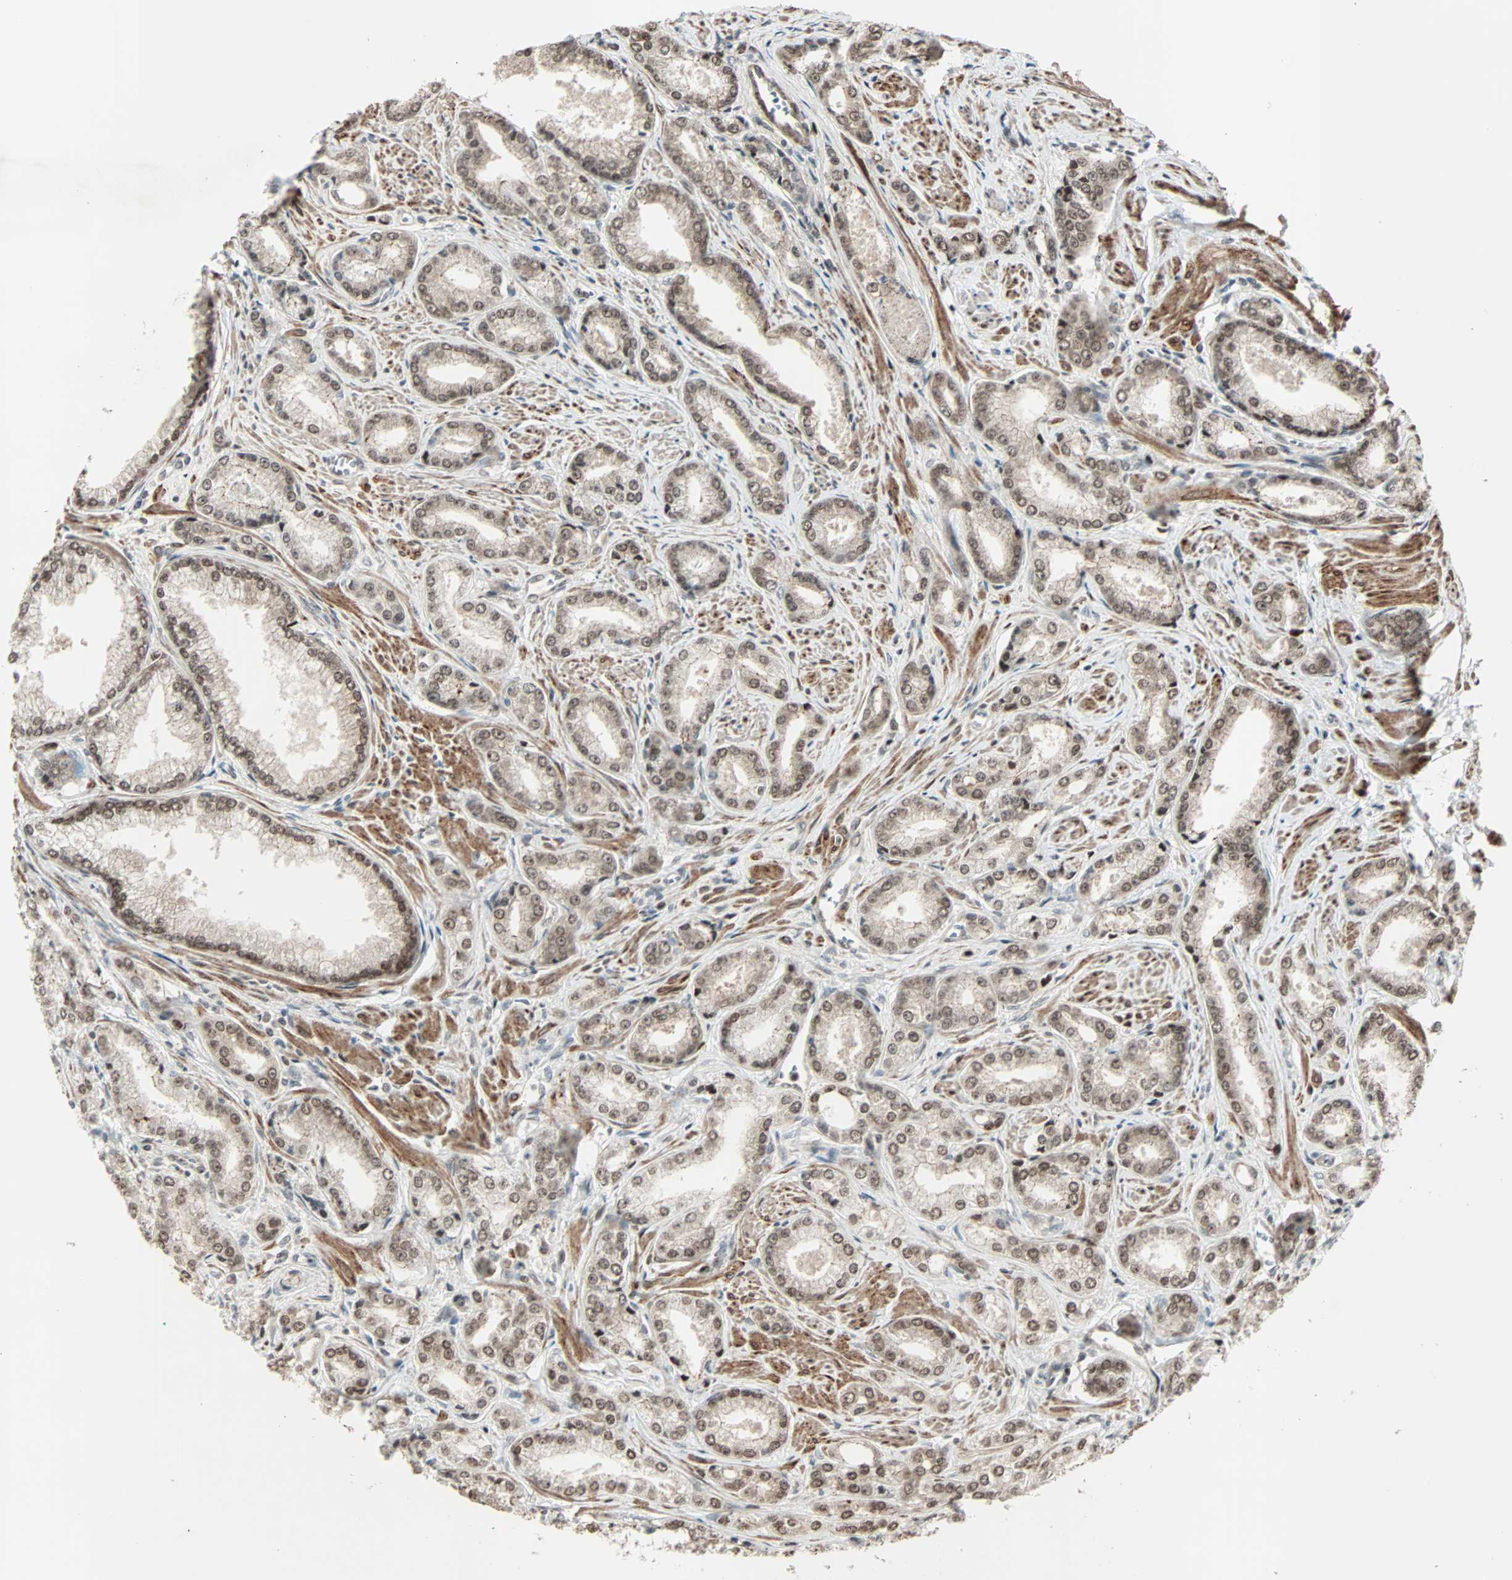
{"staining": {"intensity": "moderate", "quantity": ">75%", "location": "cytoplasmic/membranous,nuclear"}, "tissue": "prostate cancer", "cell_type": "Tumor cells", "image_type": "cancer", "snomed": [{"axis": "morphology", "description": "Adenocarcinoma, Low grade"}, {"axis": "topography", "description": "Prostate"}], "caption": "Tumor cells exhibit medium levels of moderate cytoplasmic/membranous and nuclear staining in approximately >75% of cells in prostate cancer.", "gene": "CBX4", "patient": {"sex": "male", "age": 64}}